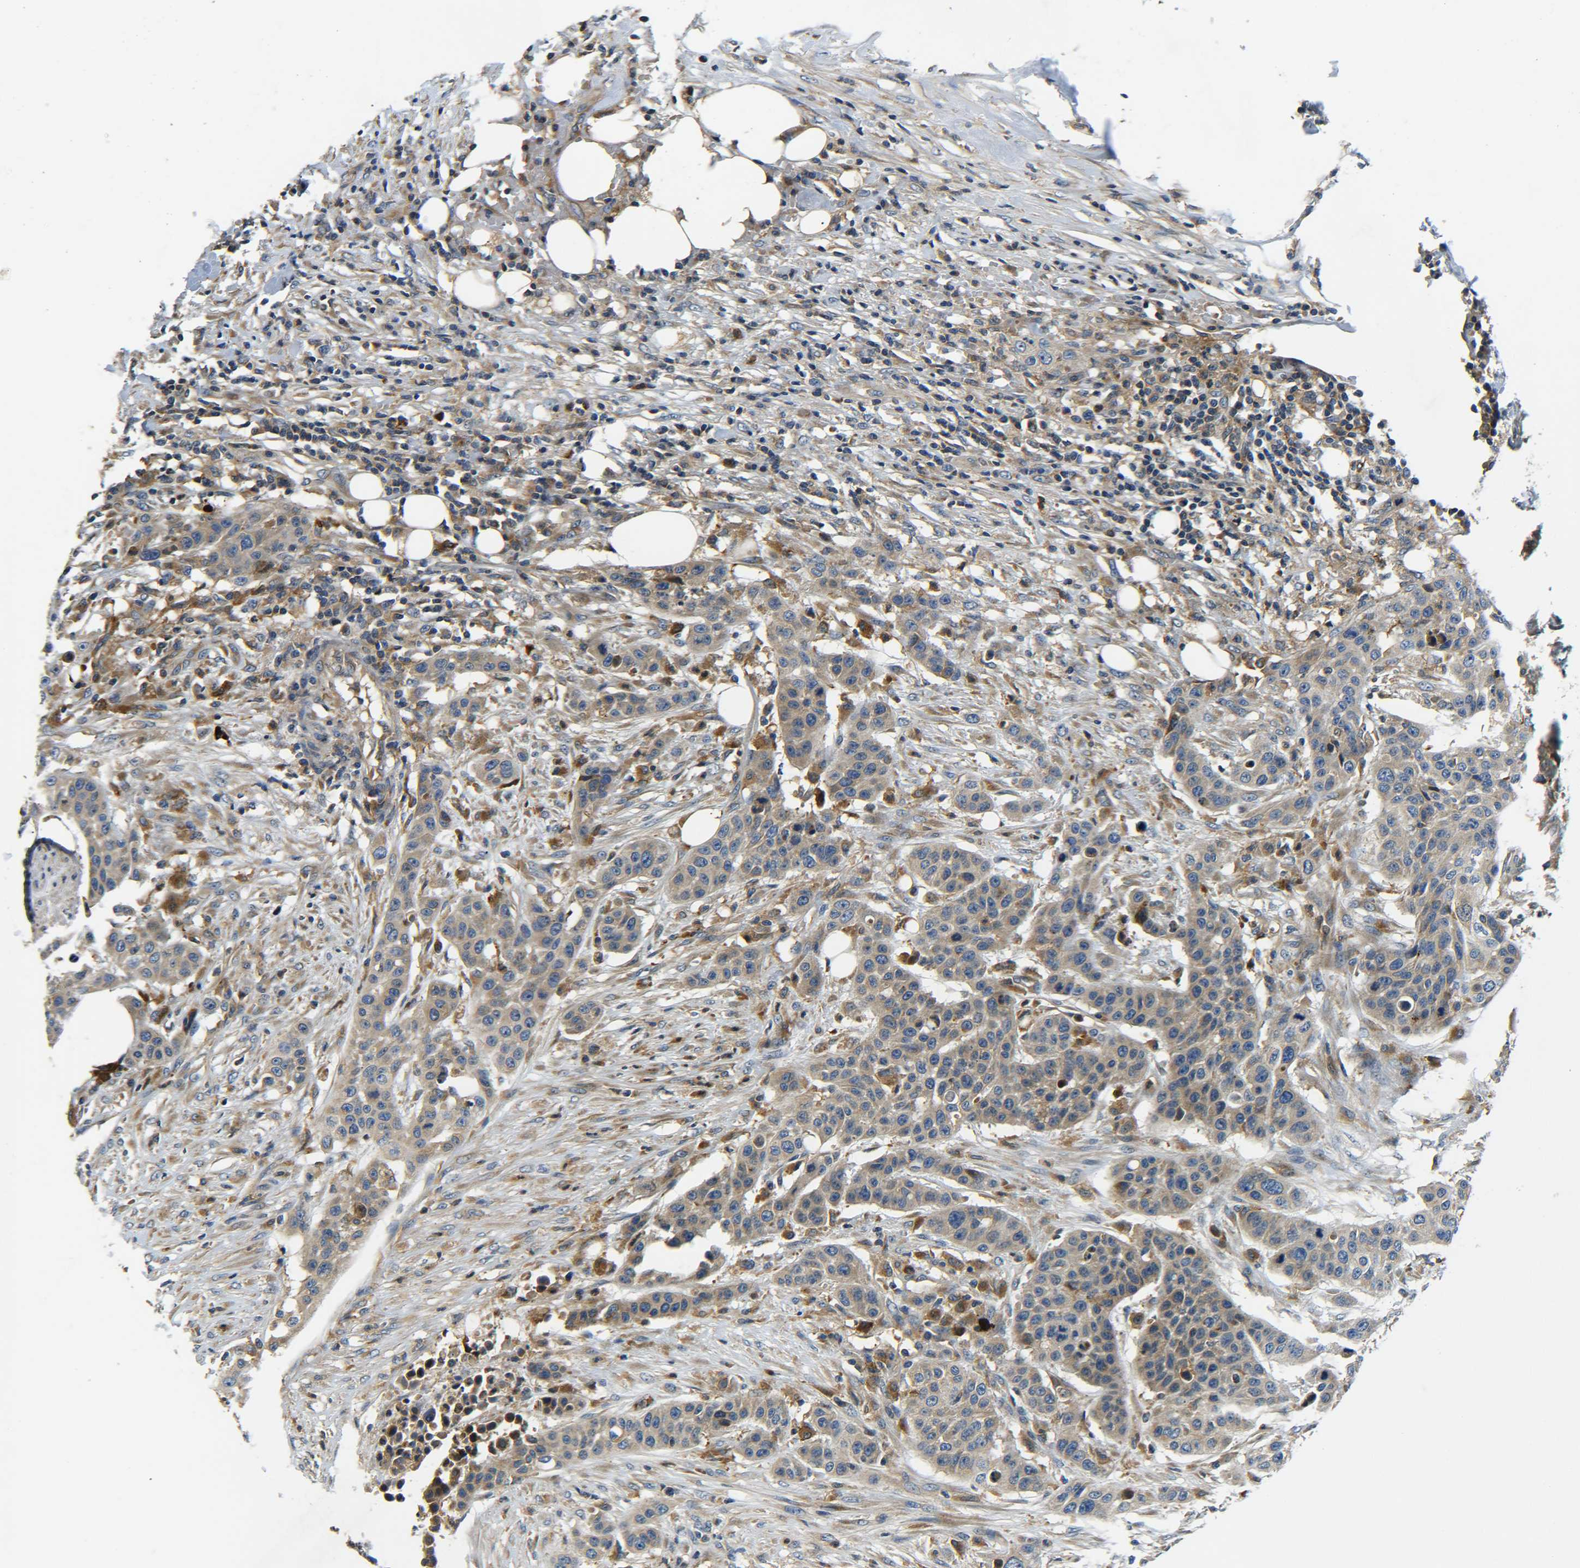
{"staining": {"intensity": "weak", "quantity": ">75%", "location": "cytoplasmic/membranous"}, "tissue": "urothelial cancer", "cell_type": "Tumor cells", "image_type": "cancer", "snomed": [{"axis": "morphology", "description": "Urothelial carcinoma, High grade"}, {"axis": "topography", "description": "Urinary bladder"}], "caption": "This image exhibits IHC staining of high-grade urothelial carcinoma, with low weak cytoplasmic/membranous staining in approximately >75% of tumor cells.", "gene": "RAB1B", "patient": {"sex": "male", "age": 74}}